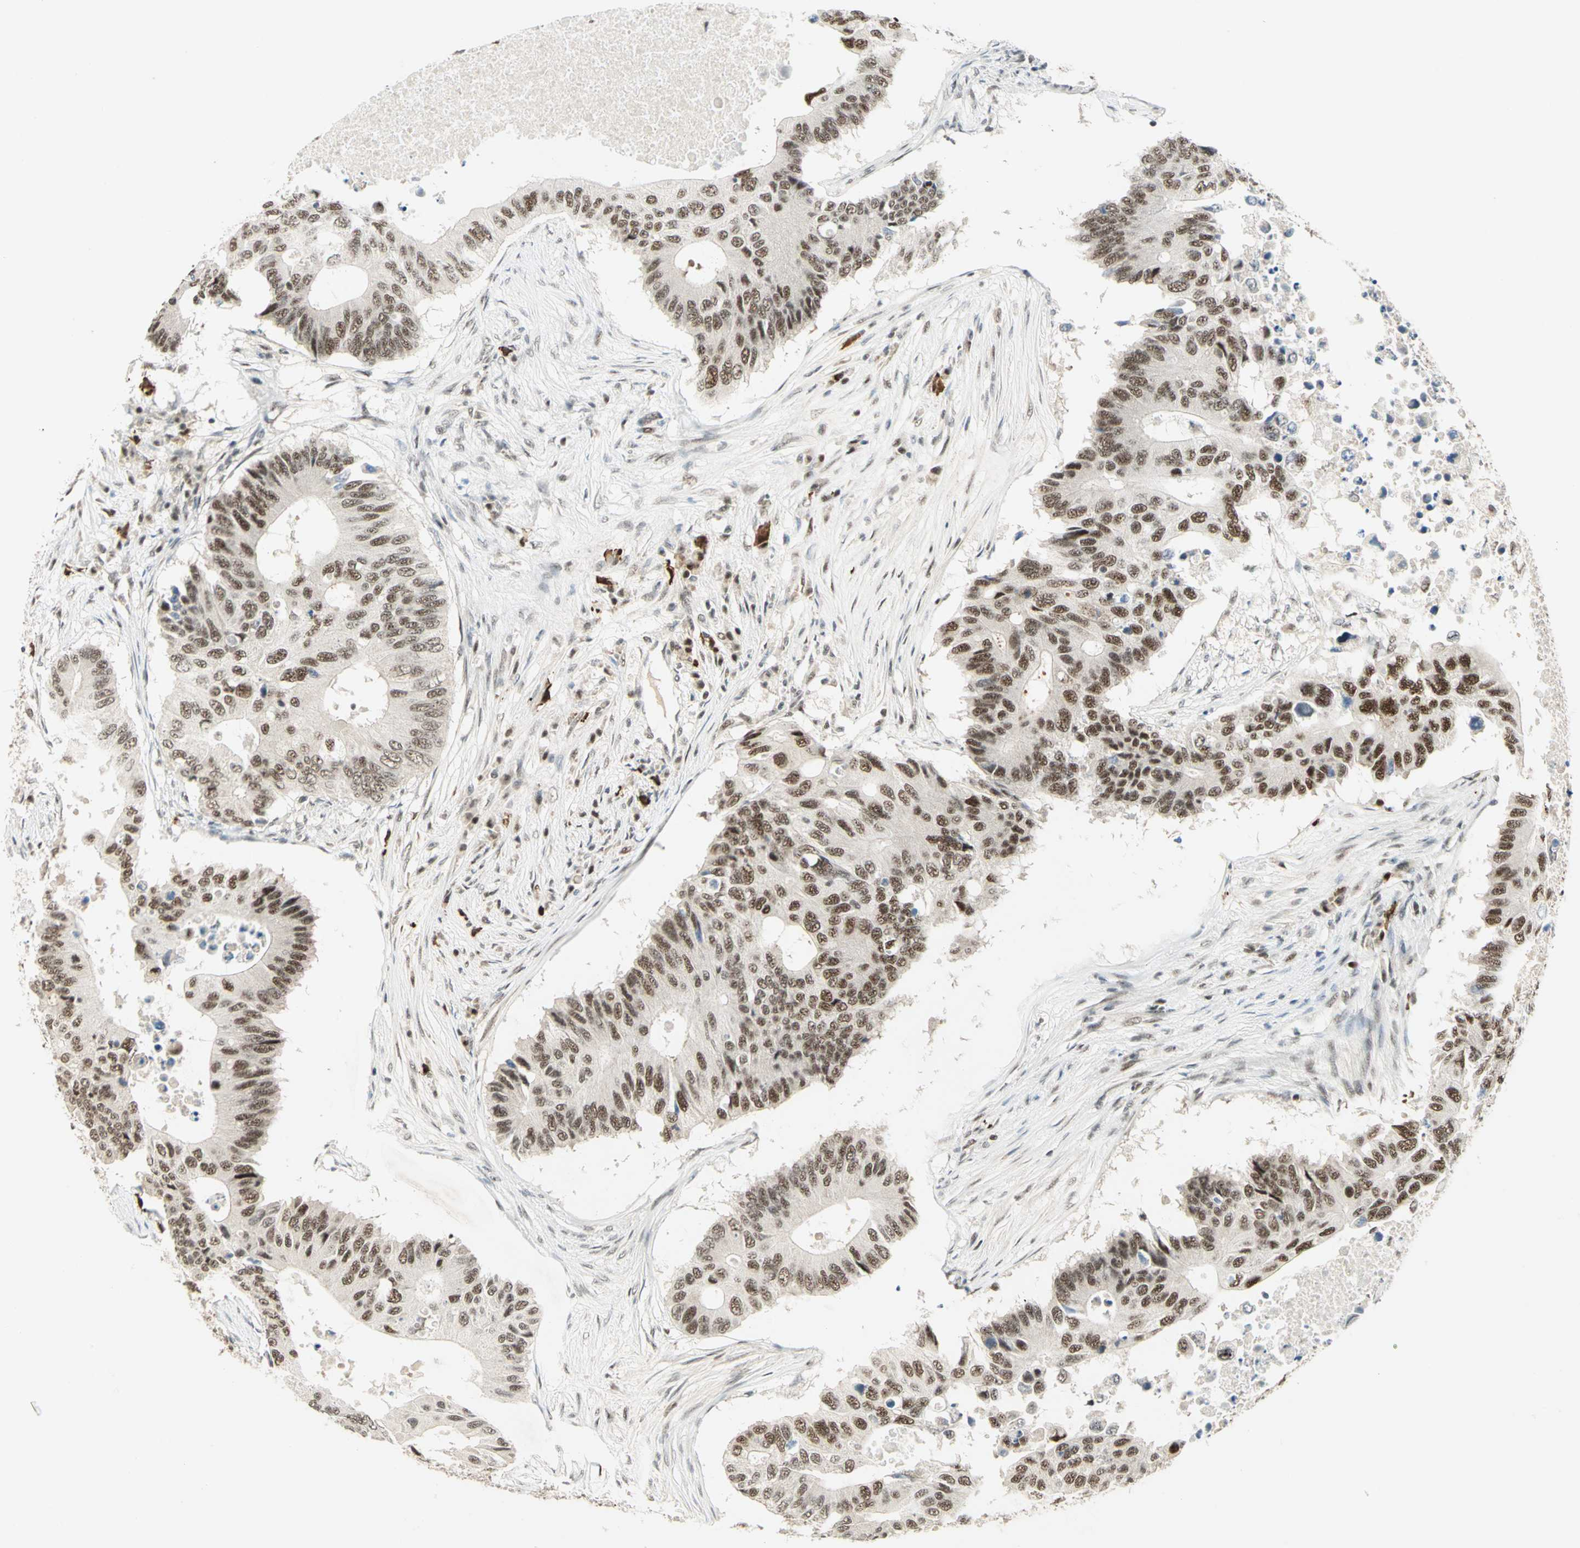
{"staining": {"intensity": "moderate", "quantity": ">75%", "location": "nuclear"}, "tissue": "colorectal cancer", "cell_type": "Tumor cells", "image_type": "cancer", "snomed": [{"axis": "morphology", "description": "Adenocarcinoma, NOS"}, {"axis": "topography", "description": "Colon"}], "caption": "IHC staining of colorectal adenocarcinoma, which shows medium levels of moderate nuclear positivity in about >75% of tumor cells indicating moderate nuclear protein staining. The staining was performed using DAB (brown) for protein detection and nuclei were counterstained in hematoxylin (blue).", "gene": "CCNT1", "patient": {"sex": "male", "age": 71}}